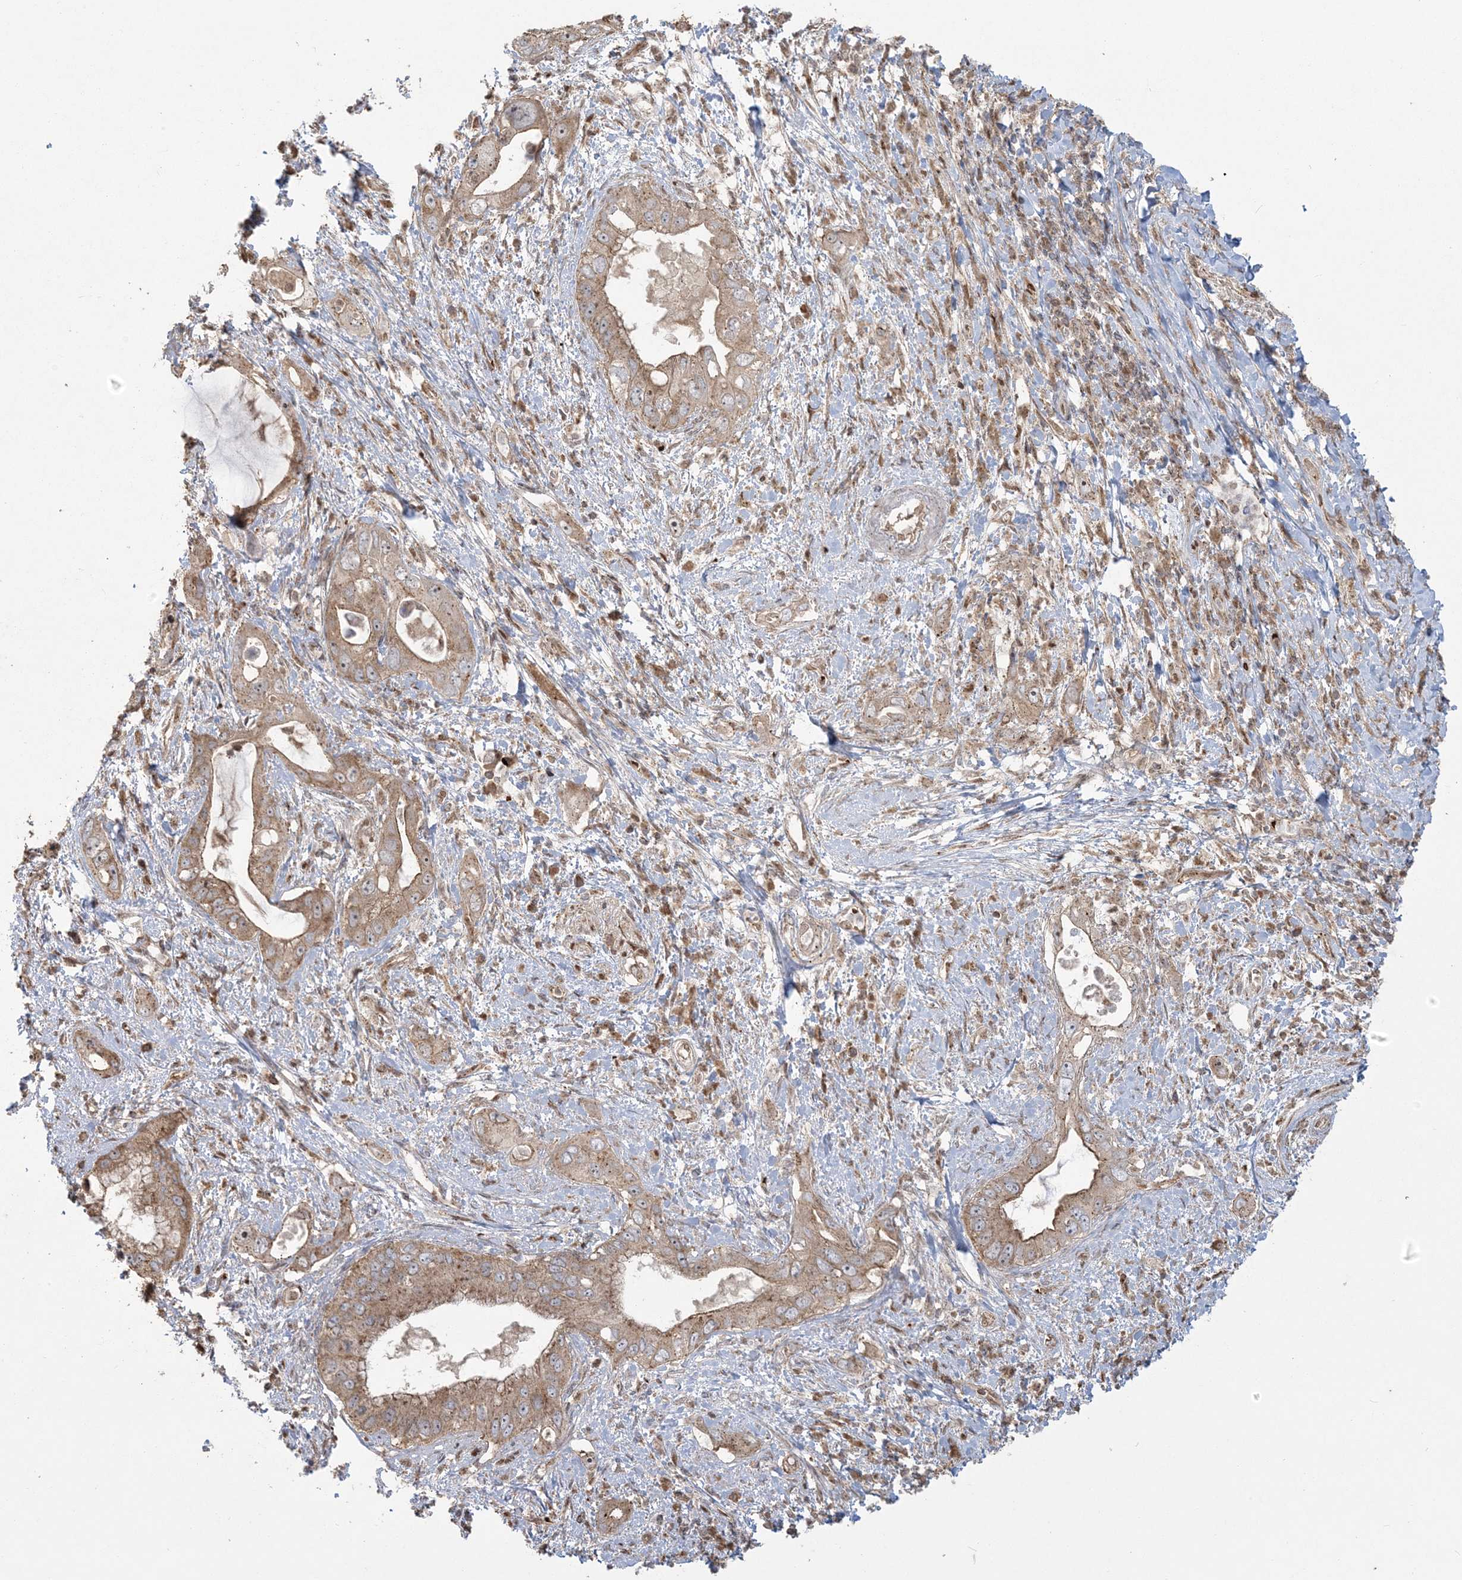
{"staining": {"intensity": "moderate", "quantity": ">75%", "location": "cytoplasmic/membranous"}, "tissue": "pancreatic cancer", "cell_type": "Tumor cells", "image_type": "cancer", "snomed": [{"axis": "morphology", "description": "Inflammation, NOS"}, {"axis": "morphology", "description": "Adenocarcinoma, NOS"}, {"axis": "topography", "description": "Pancreas"}], "caption": "This photomicrograph demonstrates pancreatic cancer (adenocarcinoma) stained with IHC to label a protein in brown. The cytoplasmic/membranous of tumor cells show moderate positivity for the protein. Nuclei are counter-stained blue.", "gene": "ABCF3", "patient": {"sex": "female", "age": 56}}